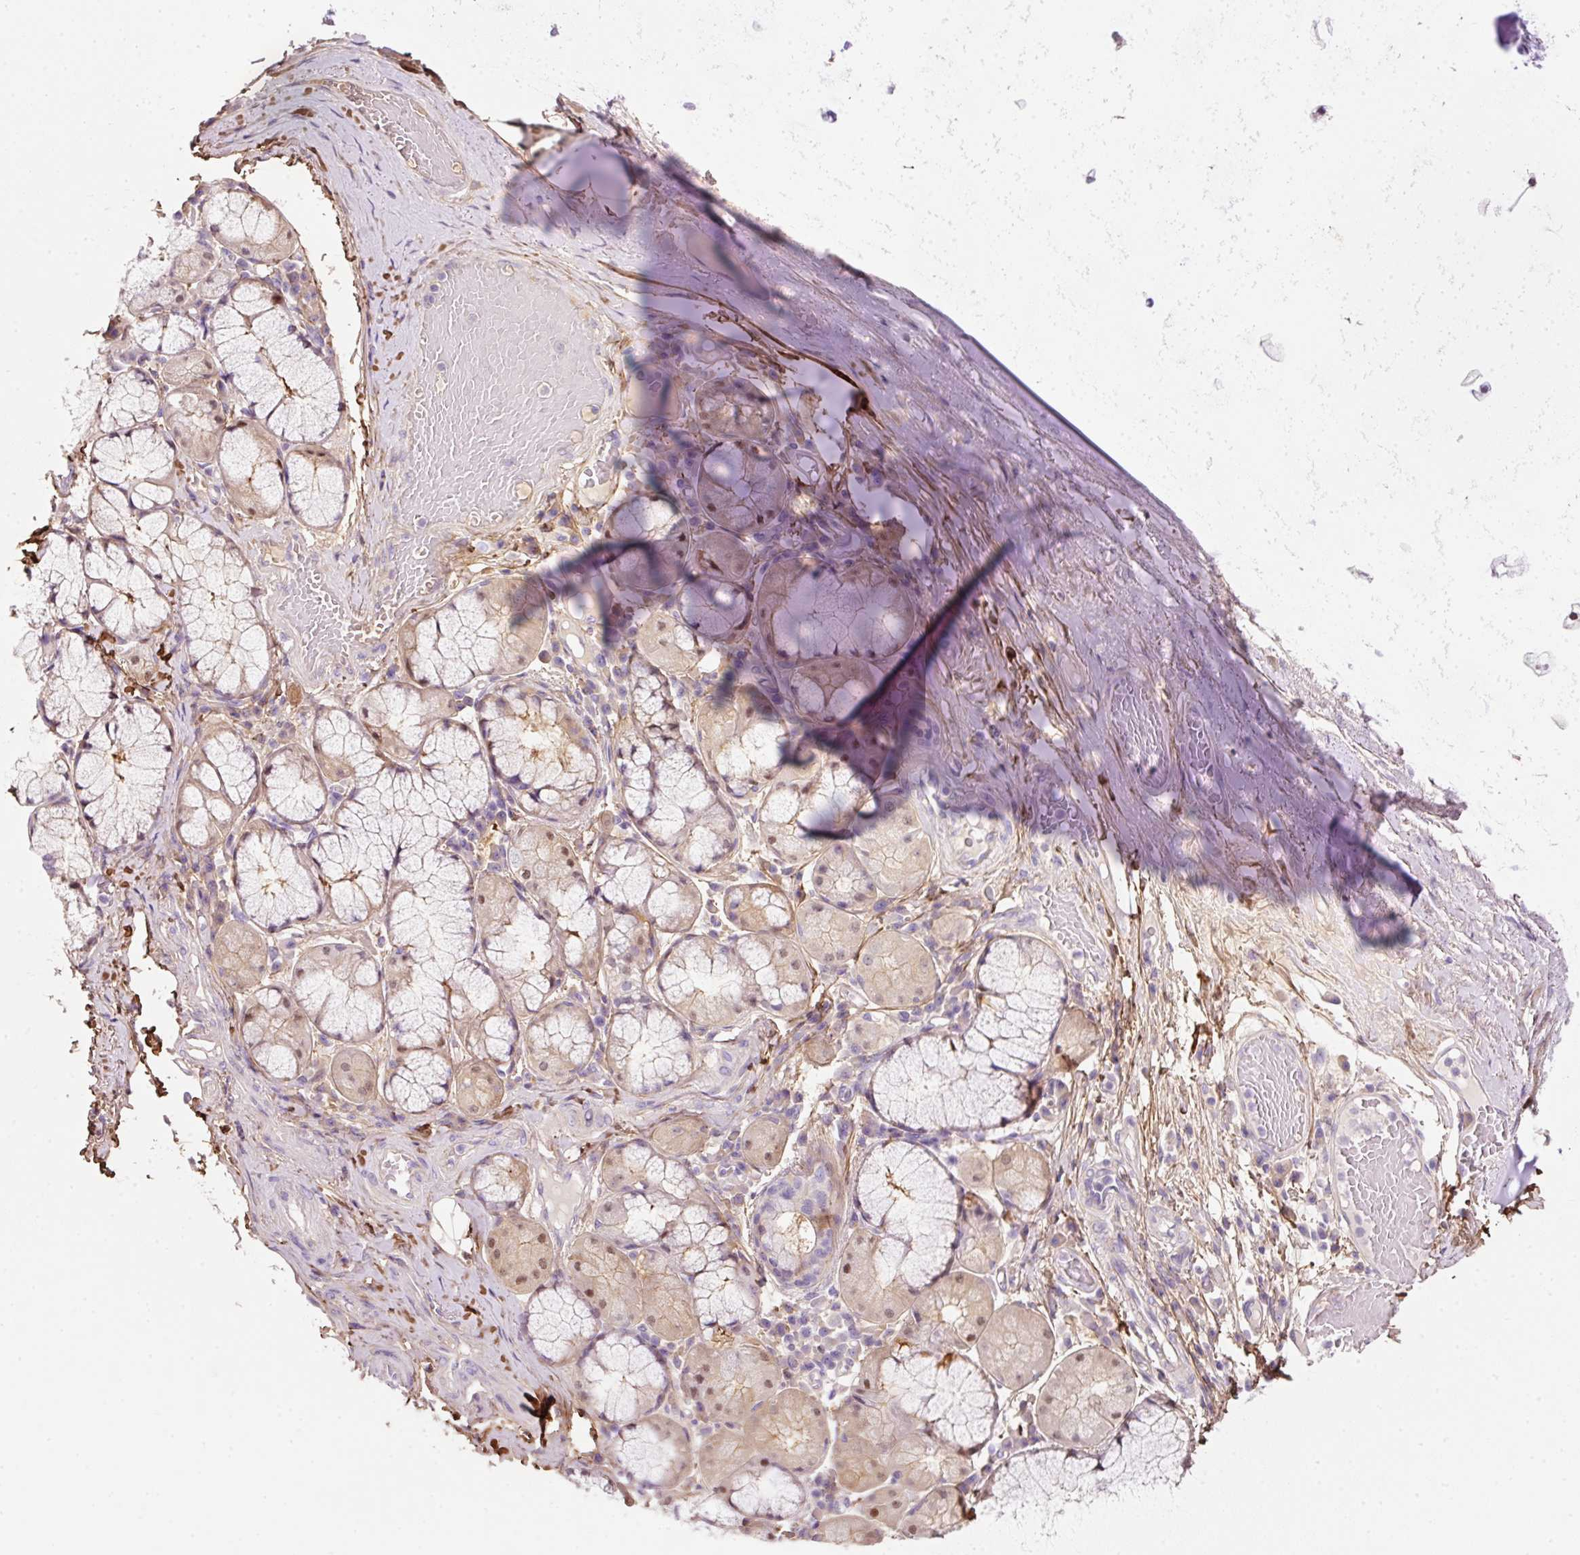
{"staining": {"intensity": "moderate", "quantity": "<25%", "location": "cytoplasmic/membranous"}, "tissue": "soft tissue", "cell_type": "Chondrocytes", "image_type": "normal", "snomed": [{"axis": "morphology", "description": "Normal tissue, NOS"}, {"axis": "topography", "description": "Cartilage tissue"}, {"axis": "topography", "description": "Bronchus"}], "caption": "Soft tissue stained for a protein exhibits moderate cytoplasmic/membranous positivity in chondrocytes. The protein is stained brown, and the nuclei are stained in blue (DAB IHC with brightfield microscopy, high magnification).", "gene": "SOS2", "patient": {"sex": "male", "age": 56}}